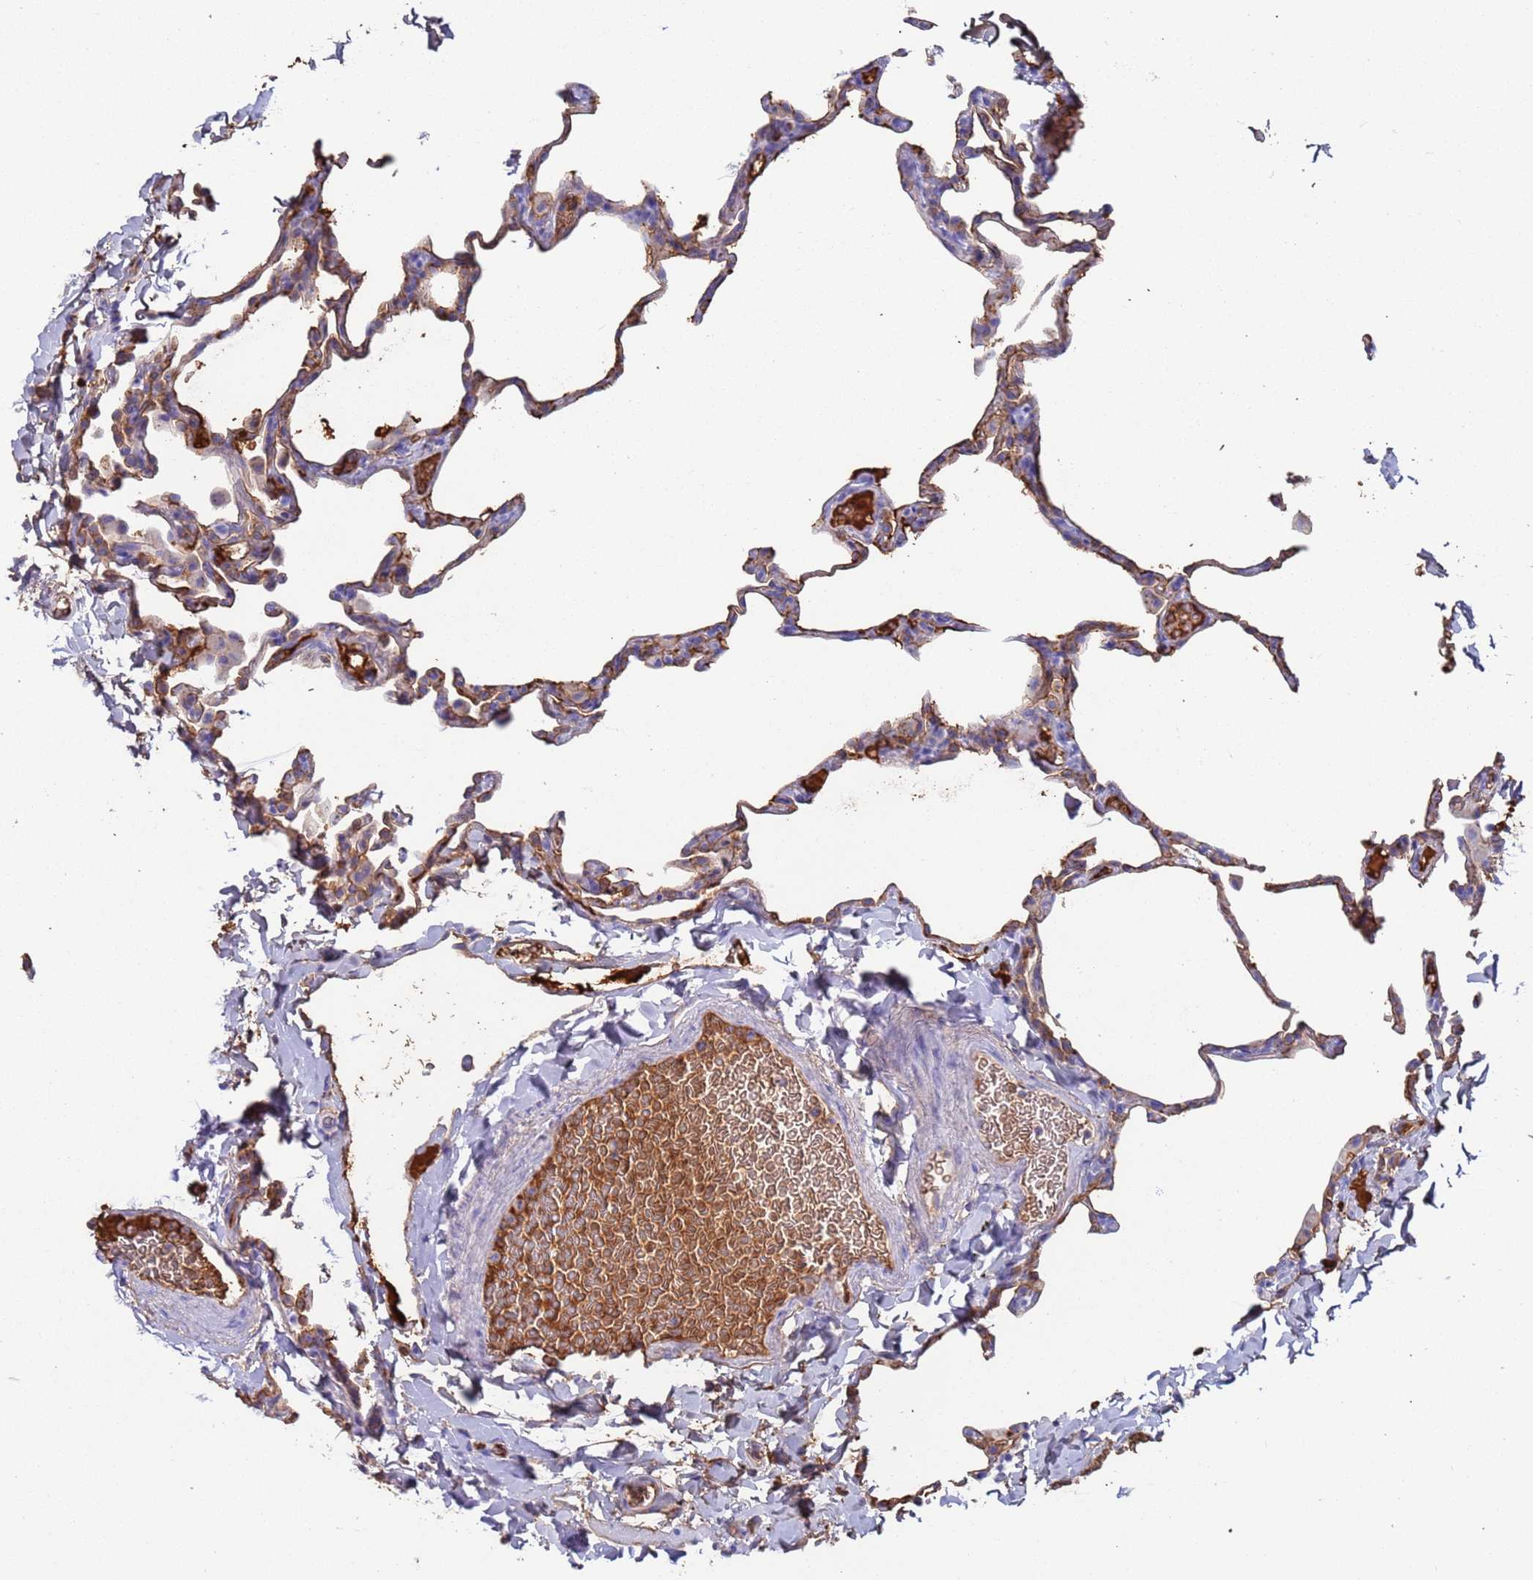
{"staining": {"intensity": "strong", "quantity": "<25%", "location": "cytoplasmic/membranous"}, "tissue": "lung", "cell_type": "Alveolar cells", "image_type": "normal", "snomed": [{"axis": "morphology", "description": "Normal tissue, NOS"}, {"axis": "topography", "description": "Lung"}], "caption": "A high-resolution histopathology image shows immunohistochemistry staining of unremarkable lung, which reveals strong cytoplasmic/membranous expression in about <25% of alveolar cells.", "gene": "CYSLTR2", "patient": {"sex": "male", "age": 20}}